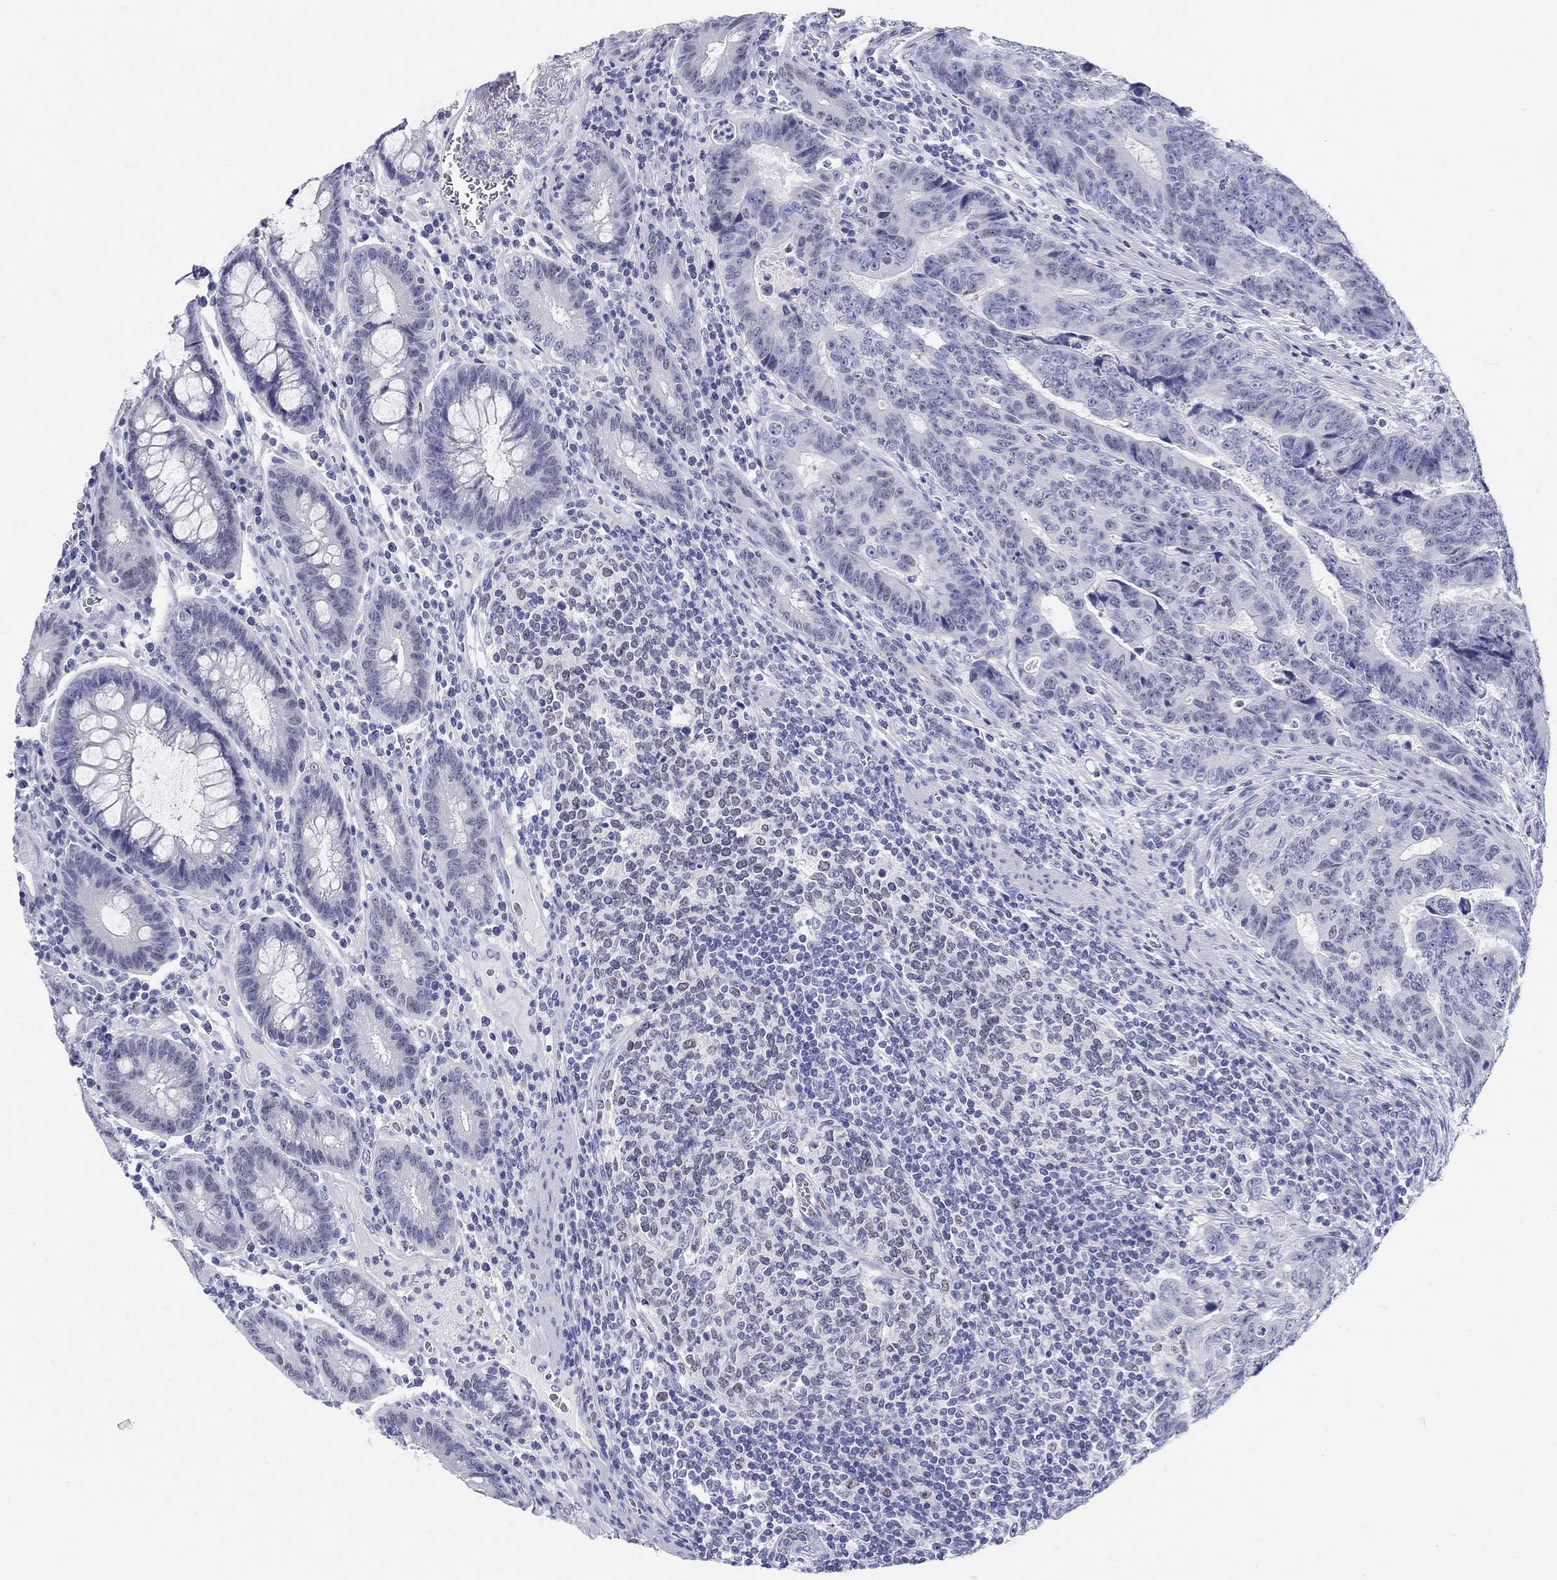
{"staining": {"intensity": "negative", "quantity": "none", "location": "none"}, "tissue": "colorectal cancer", "cell_type": "Tumor cells", "image_type": "cancer", "snomed": [{"axis": "morphology", "description": "Adenocarcinoma, NOS"}, {"axis": "topography", "description": "Colon"}], "caption": "DAB (3,3'-diaminobenzidine) immunohistochemical staining of human adenocarcinoma (colorectal) exhibits no significant positivity in tumor cells.", "gene": "LAMP5", "patient": {"sex": "female", "age": 48}}